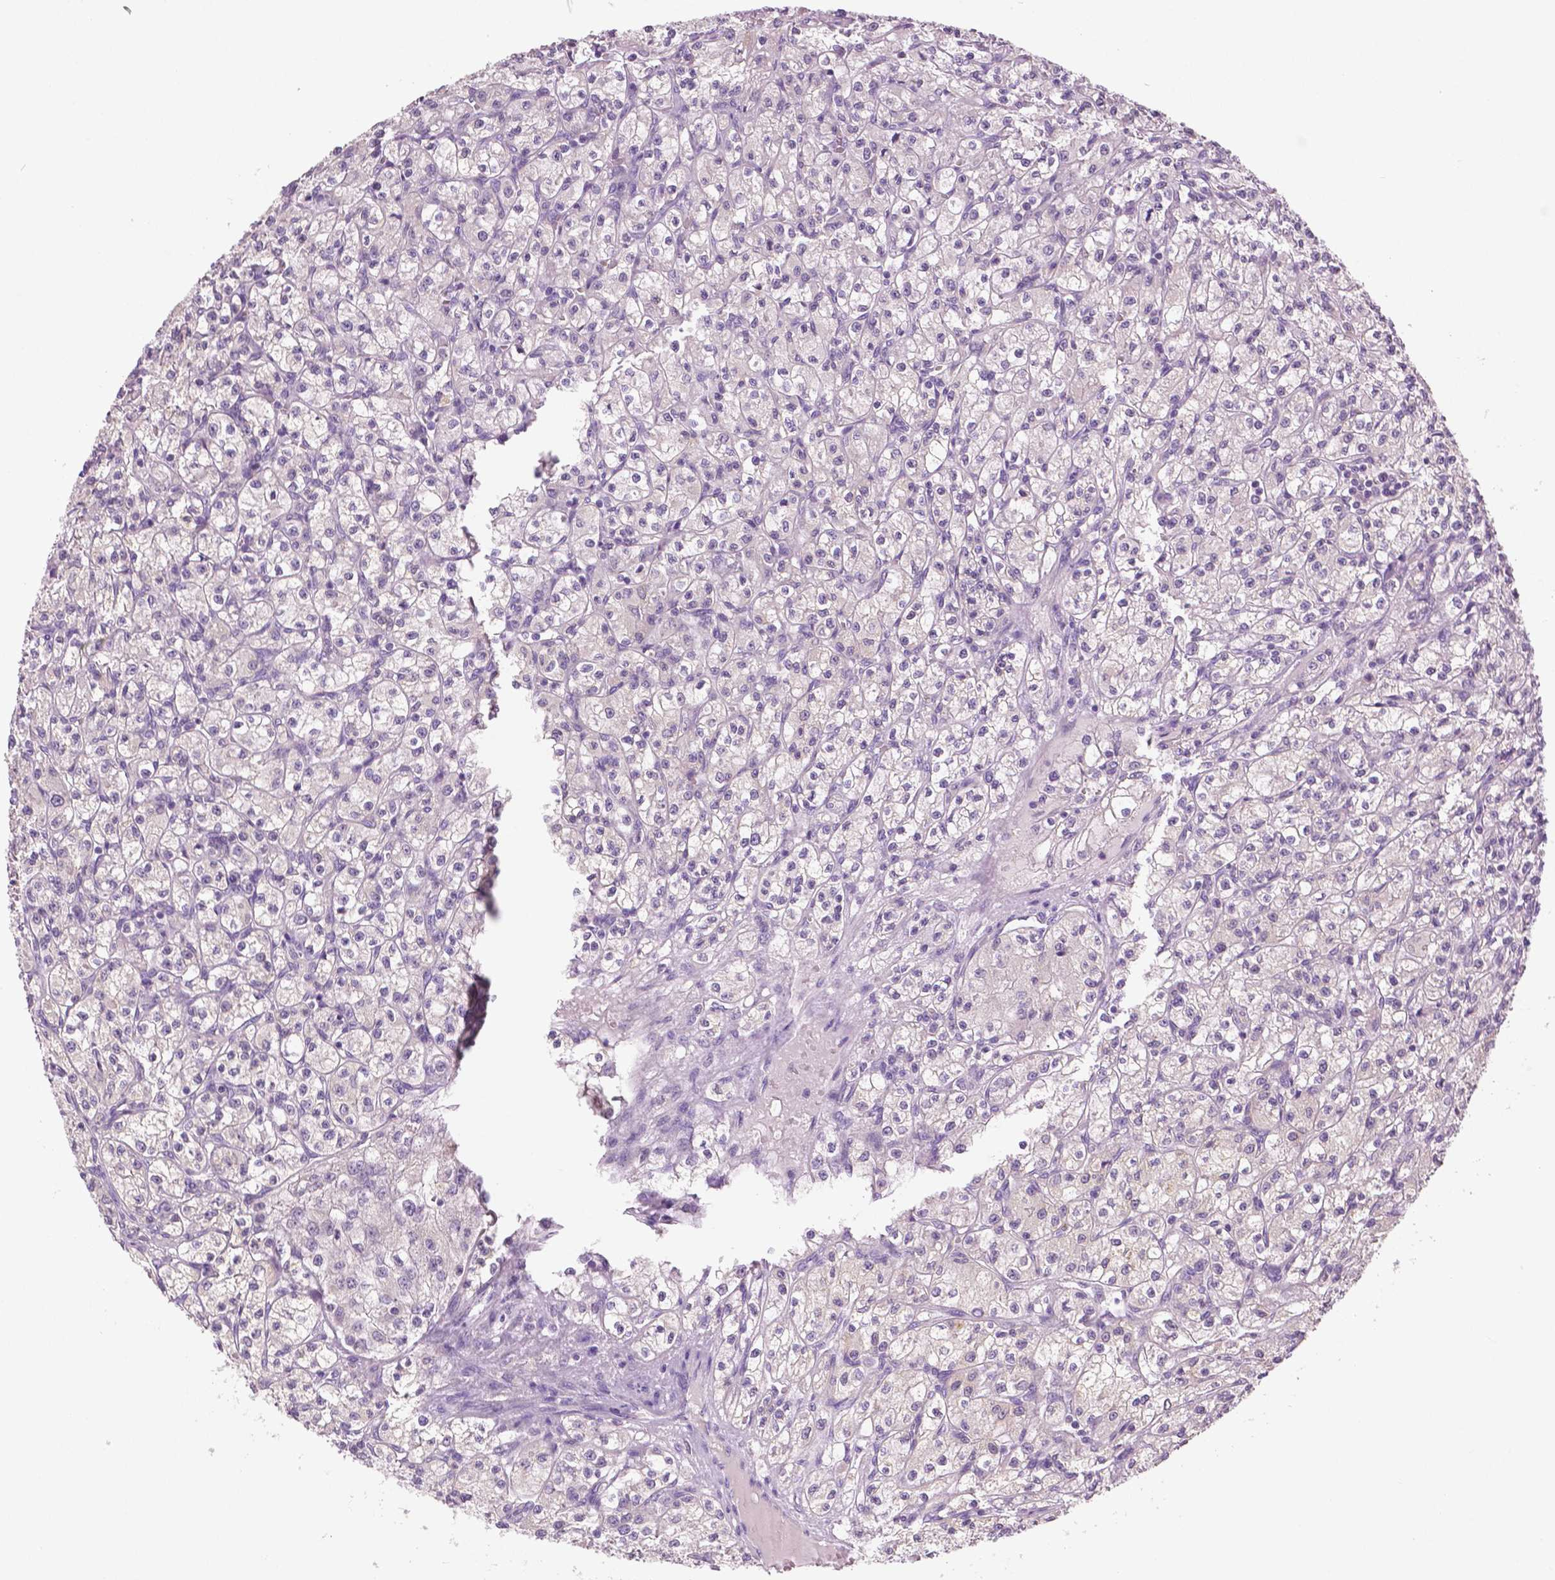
{"staining": {"intensity": "negative", "quantity": "none", "location": "none"}, "tissue": "renal cancer", "cell_type": "Tumor cells", "image_type": "cancer", "snomed": [{"axis": "morphology", "description": "Adenocarcinoma, NOS"}, {"axis": "topography", "description": "Kidney"}], "caption": "Protein analysis of renal cancer (adenocarcinoma) exhibits no significant expression in tumor cells.", "gene": "DNAH12", "patient": {"sex": "female", "age": 70}}